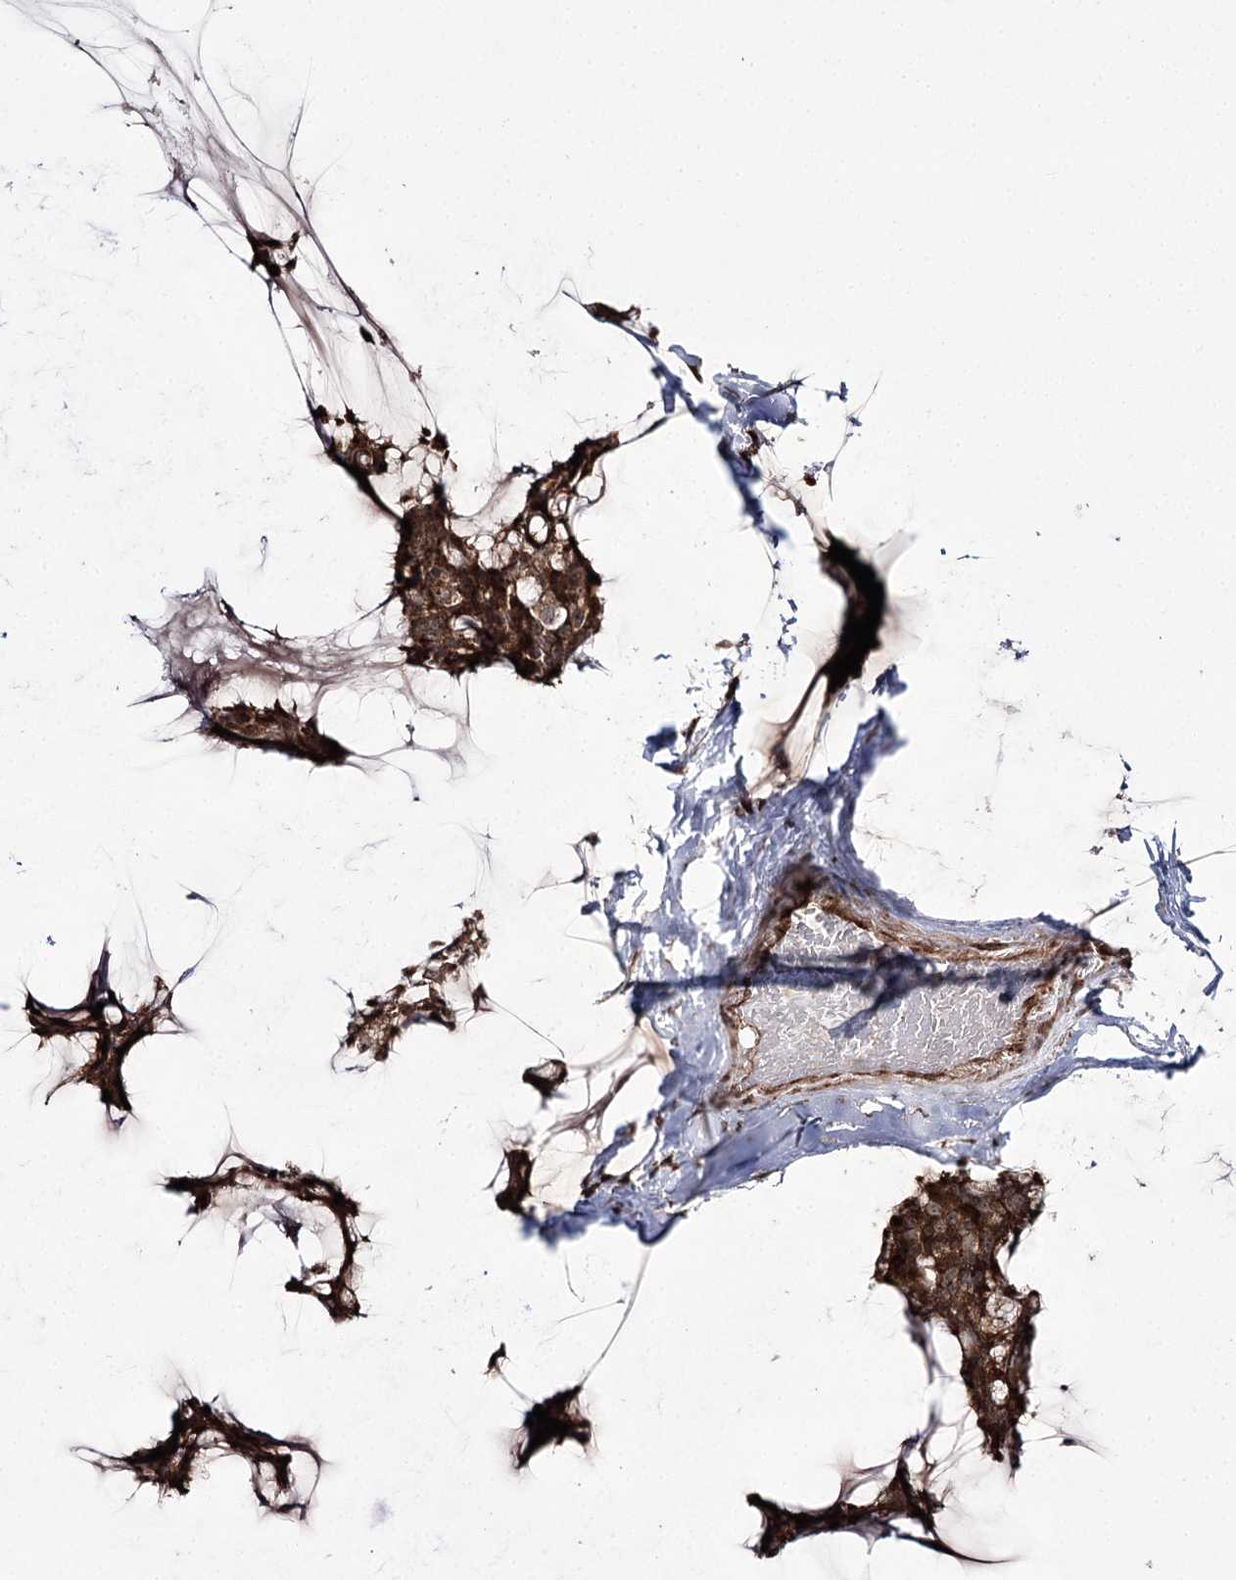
{"staining": {"intensity": "moderate", "quantity": ">75%", "location": "cytoplasmic/membranous"}, "tissue": "breast cancer", "cell_type": "Tumor cells", "image_type": "cancer", "snomed": [{"axis": "morphology", "description": "Duct carcinoma"}, {"axis": "topography", "description": "Breast"}], "caption": "Protein staining of breast infiltrating ductal carcinoma tissue shows moderate cytoplasmic/membranous staining in approximately >75% of tumor cells.", "gene": "FANCL", "patient": {"sex": "female", "age": 93}}